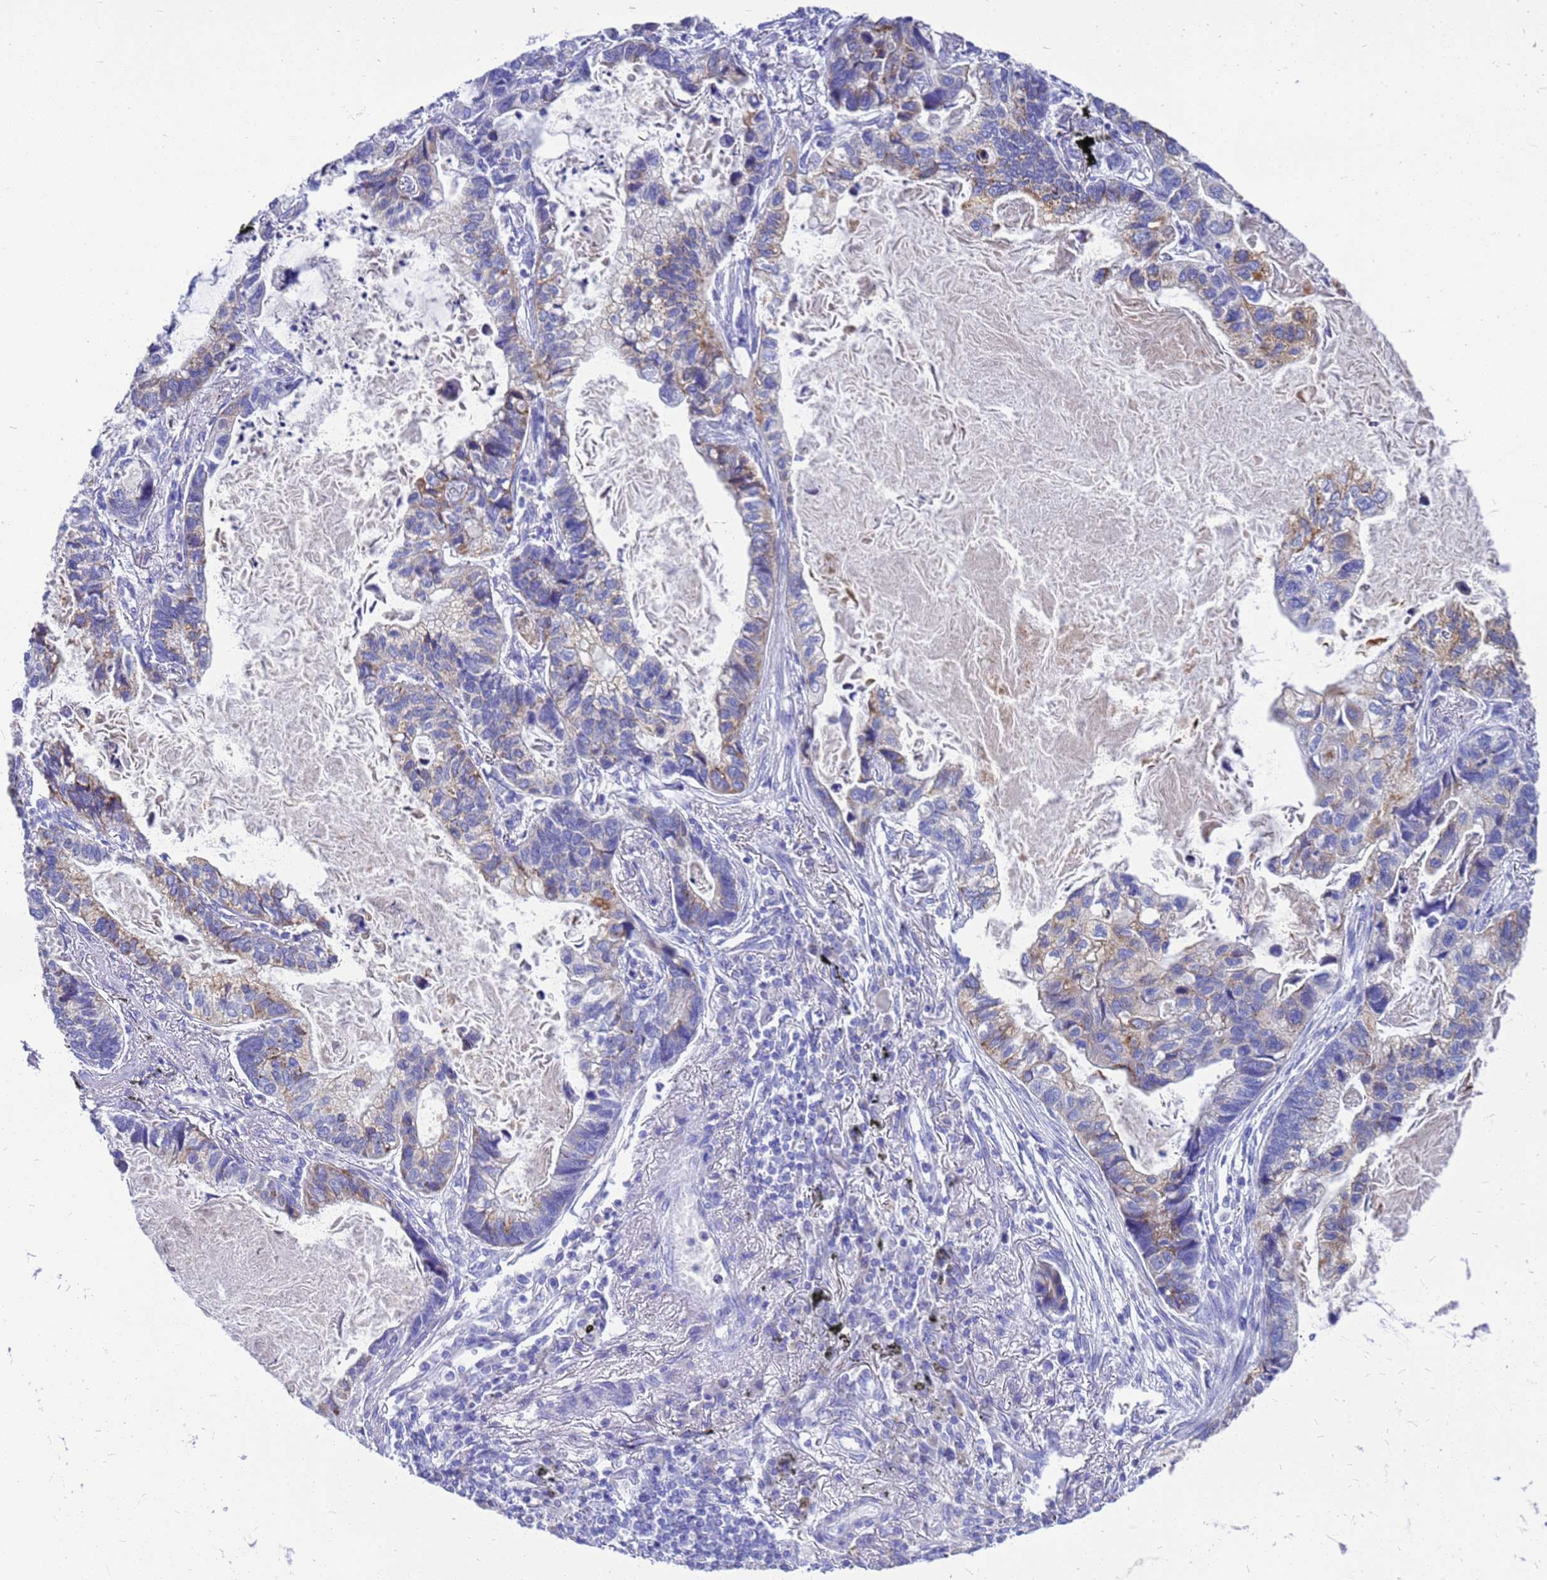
{"staining": {"intensity": "moderate", "quantity": "<25%", "location": "cytoplasmic/membranous"}, "tissue": "lung cancer", "cell_type": "Tumor cells", "image_type": "cancer", "snomed": [{"axis": "morphology", "description": "Adenocarcinoma, NOS"}, {"axis": "topography", "description": "Lung"}], "caption": "Lung cancer stained with immunohistochemistry shows moderate cytoplasmic/membranous positivity in approximately <25% of tumor cells. (DAB (3,3'-diaminobenzidine) IHC with brightfield microscopy, high magnification).", "gene": "OR52E2", "patient": {"sex": "male", "age": 67}}